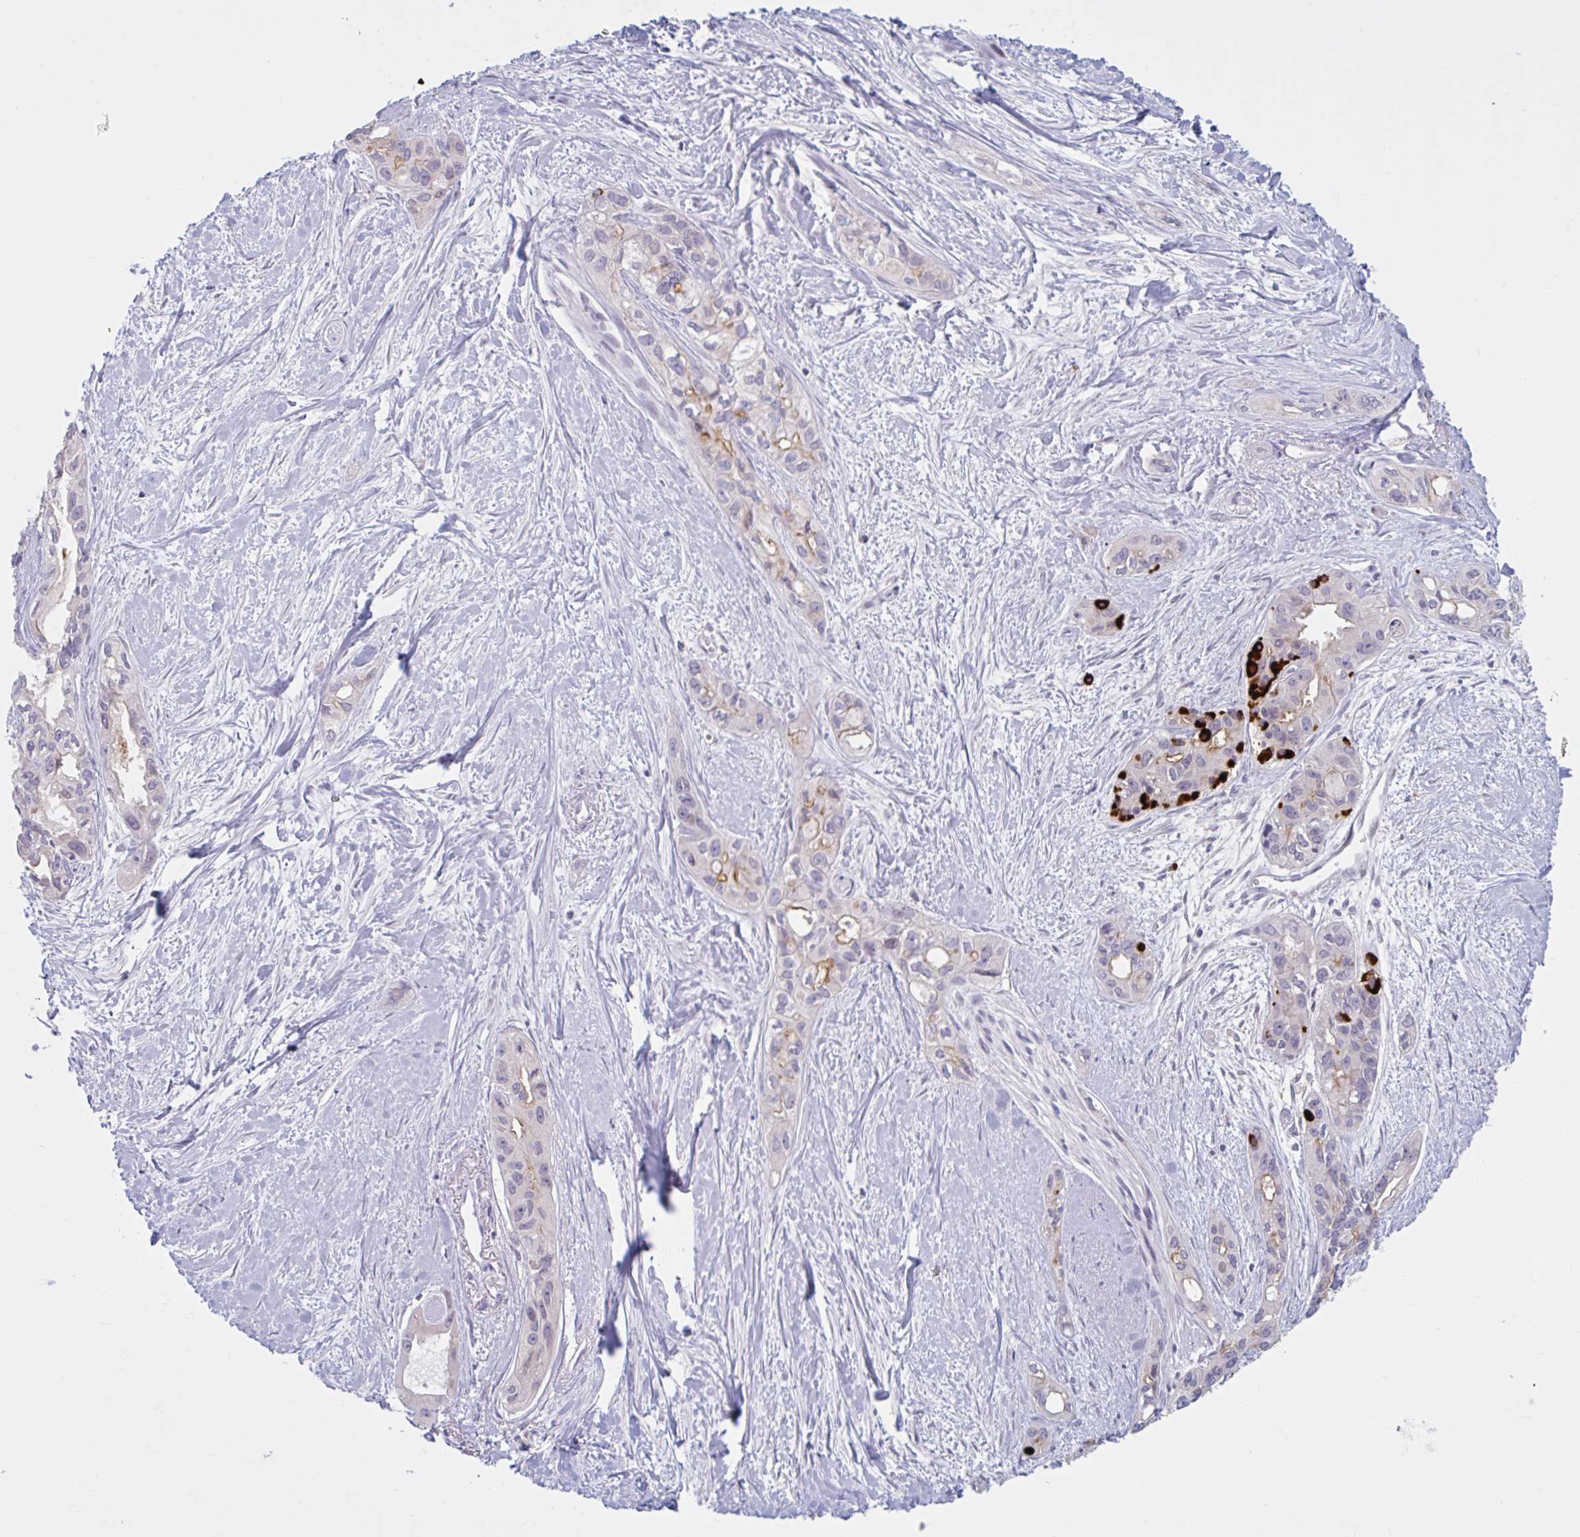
{"staining": {"intensity": "weak", "quantity": "<25%", "location": "cytoplasmic/membranous"}, "tissue": "pancreatic cancer", "cell_type": "Tumor cells", "image_type": "cancer", "snomed": [{"axis": "morphology", "description": "Adenocarcinoma, NOS"}, {"axis": "topography", "description": "Pancreas"}], "caption": "Immunohistochemistry (IHC) of adenocarcinoma (pancreatic) reveals no positivity in tumor cells.", "gene": "FAM153A", "patient": {"sex": "female", "age": 50}}